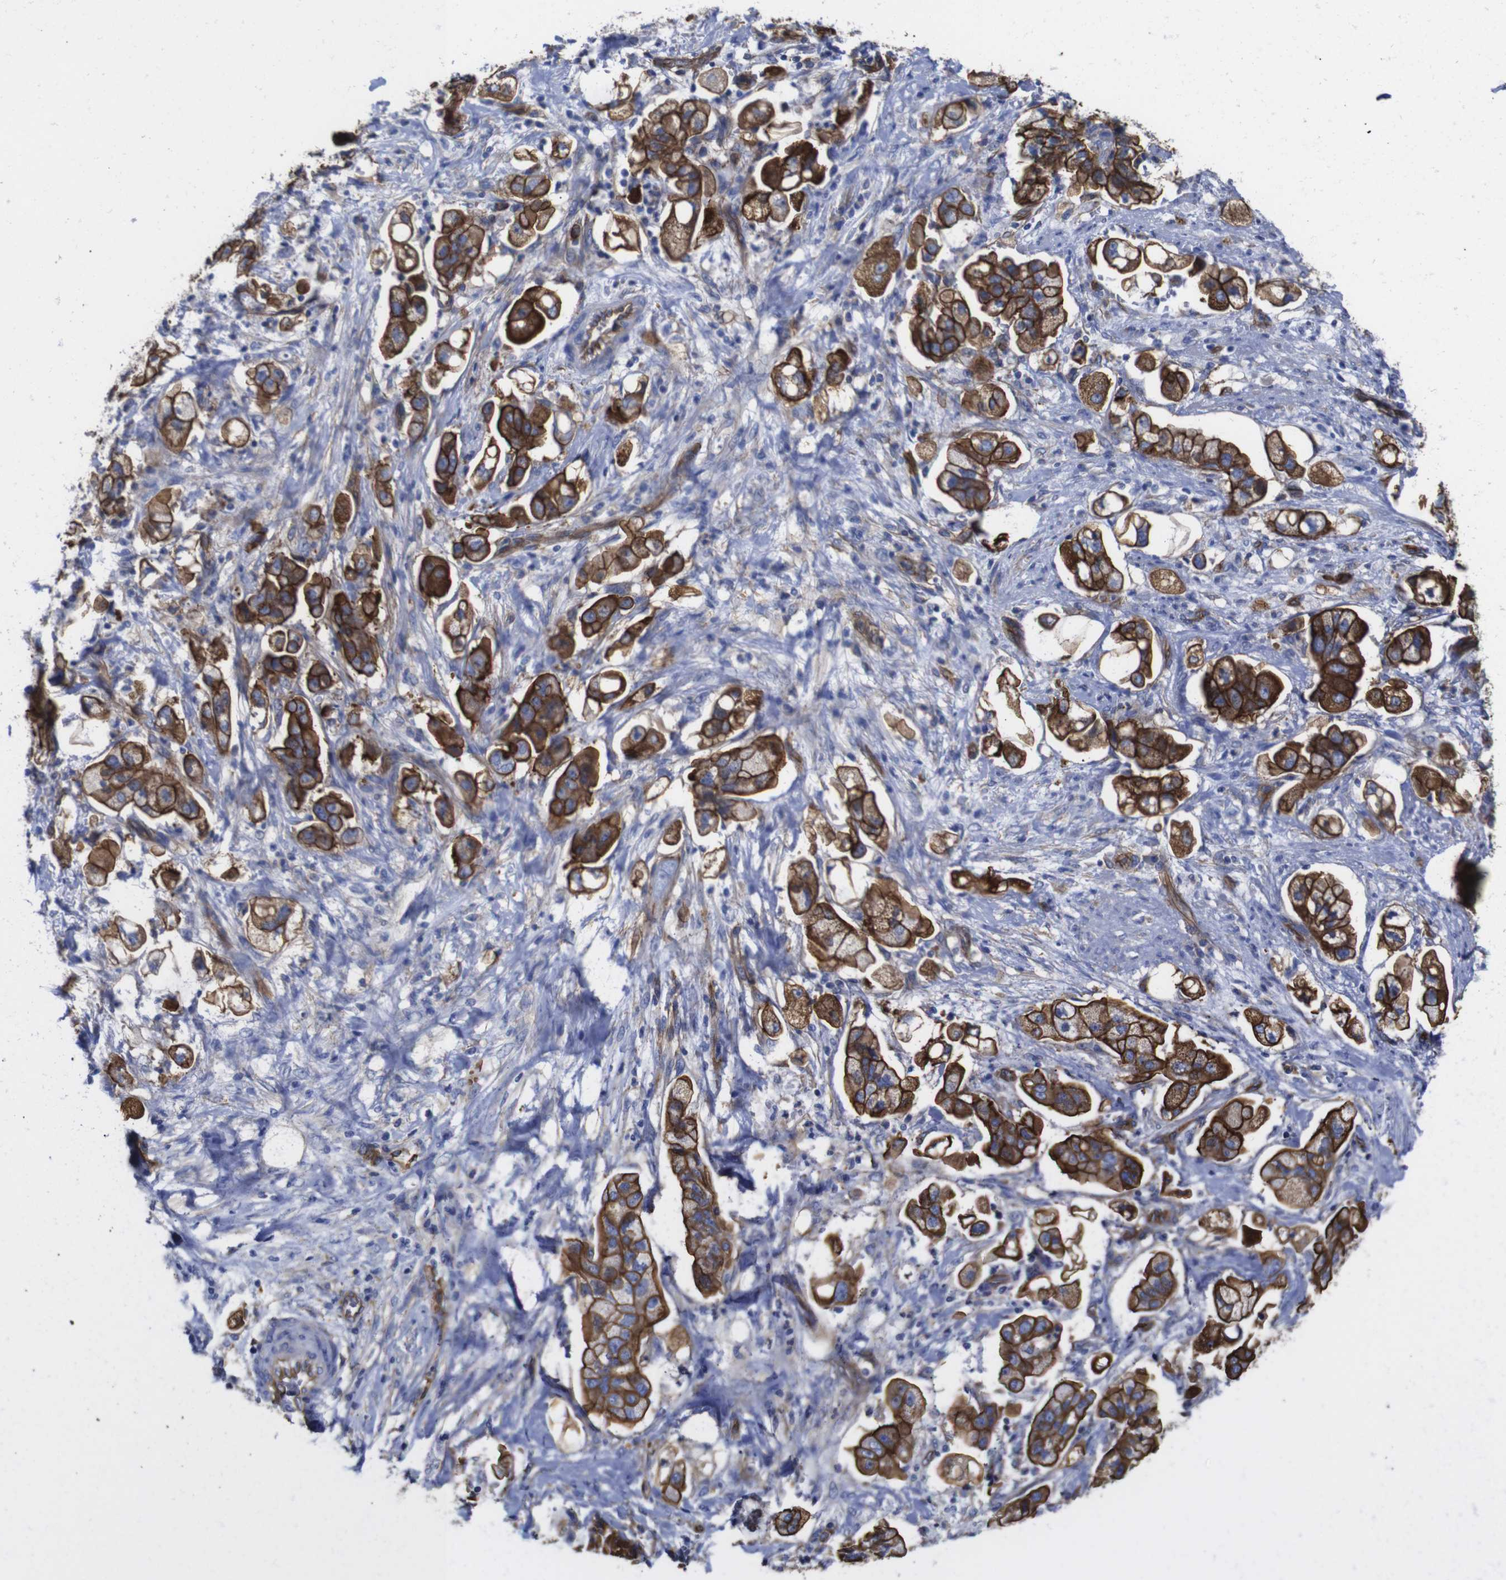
{"staining": {"intensity": "strong", "quantity": ">75%", "location": "cytoplasmic/membranous"}, "tissue": "stomach cancer", "cell_type": "Tumor cells", "image_type": "cancer", "snomed": [{"axis": "morphology", "description": "Adenocarcinoma, NOS"}, {"axis": "topography", "description": "Stomach"}], "caption": "Stomach cancer (adenocarcinoma) tissue reveals strong cytoplasmic/membranous expression in approximately >75% of tumor cells, visualized by immunohistochemistry.", "gene": "SPTBN1", "patient": {"sex": "male", "age": 62}}